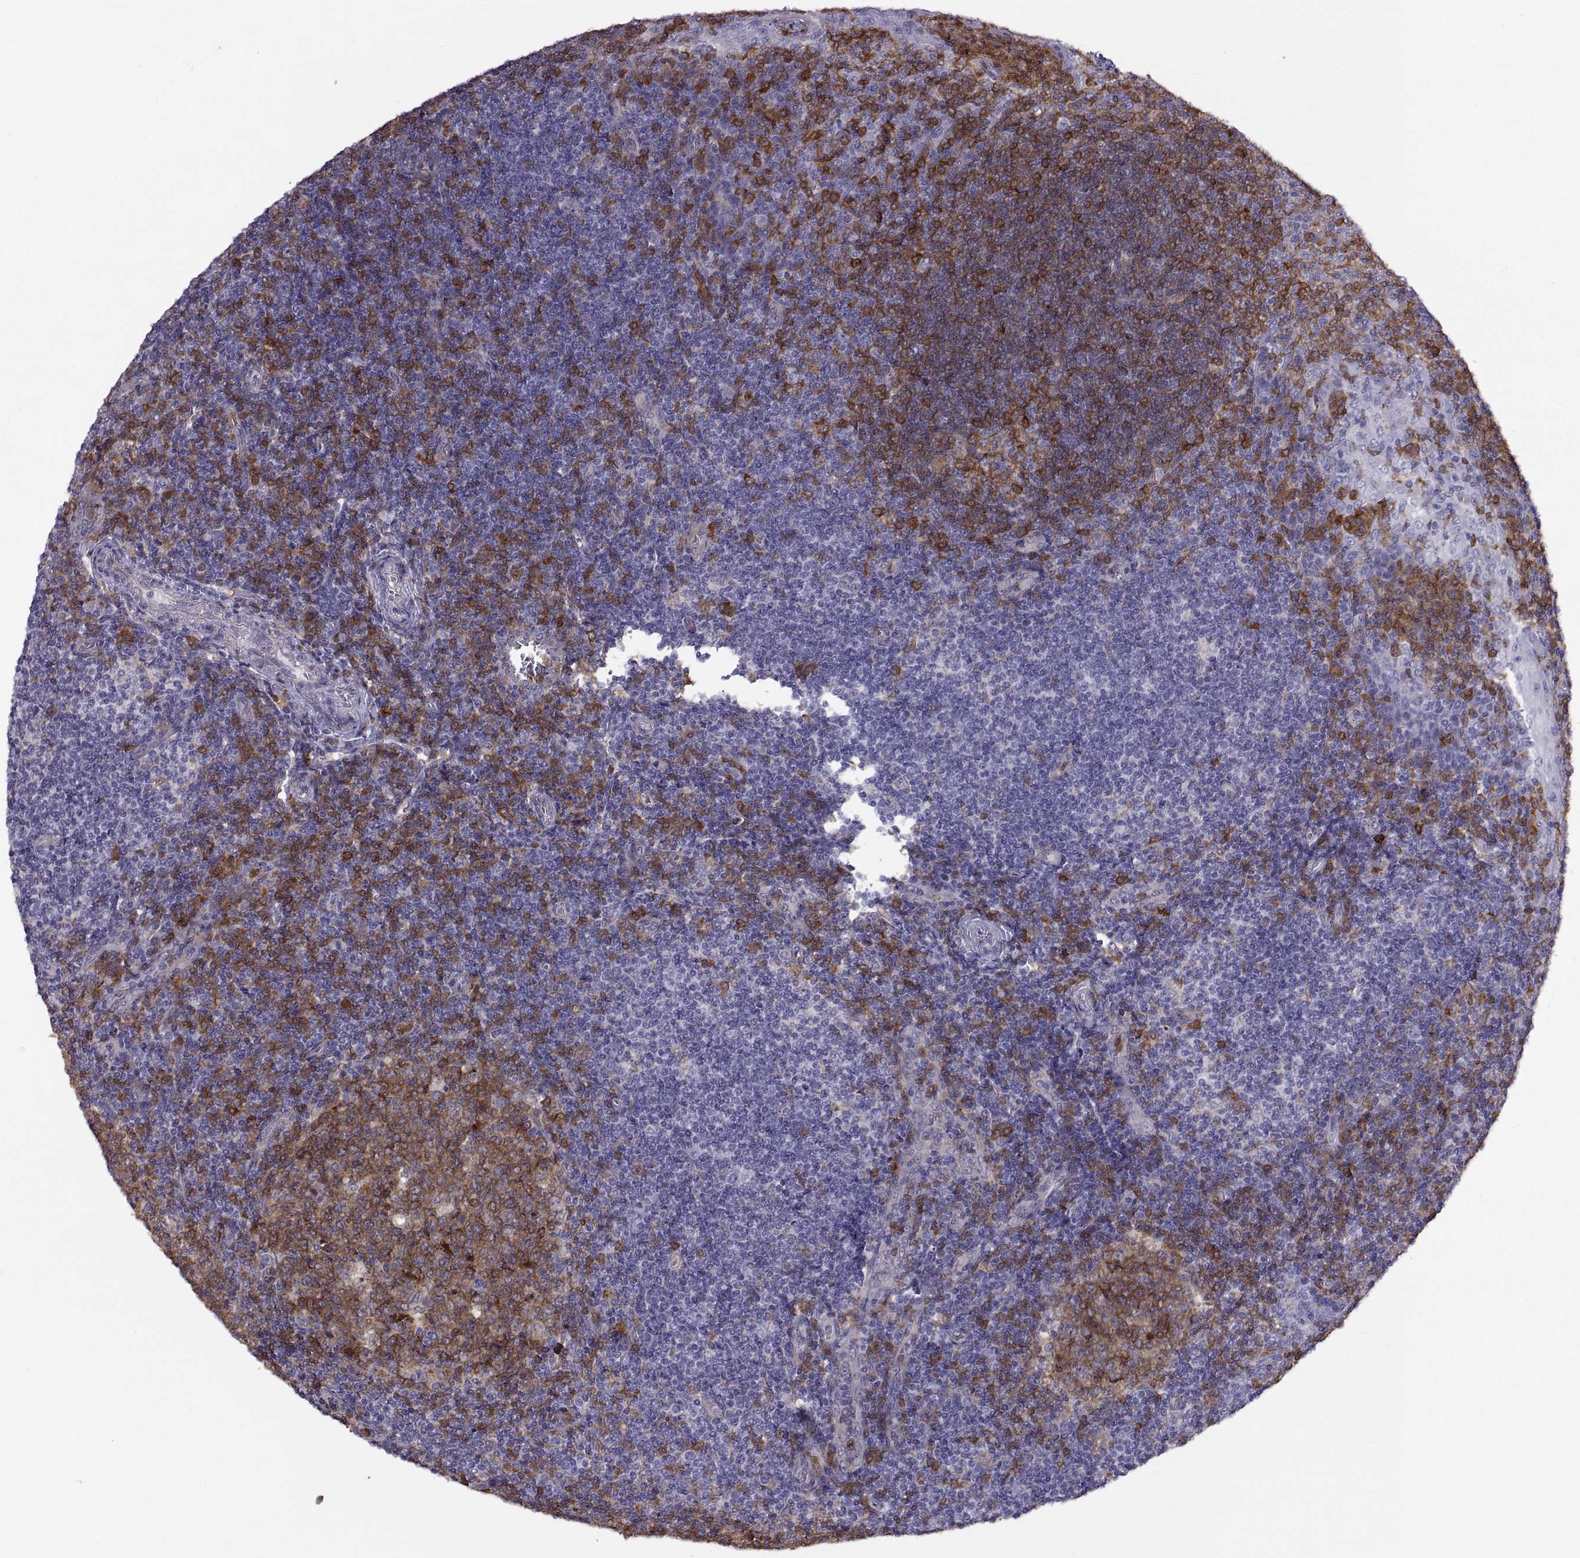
{"staining": {"intensity": "strong", "quantity": ">75%", "location": "cytoplasmic/membranous"}, "tissue": "tonsil", "cell_type": "Germinal center cells", "image_type": "normal", "snomed": [{"axis": "morphology", "description": "Normal tissue, NOS"}, {"axis": "topography", "description": "Tonsil"}], "caption": "Normal tonsil was stained to show a protein in brown. There is high levels of strong cytoplasmic/membranous staining in approximately >75% of germinal center cells. (Stains: DAB in brown, nuclei in blue, Microscopy: brightfield microscopy at high magnification).", "gene": "DOK3", "patient": {"sex": "female", "age": 12}}